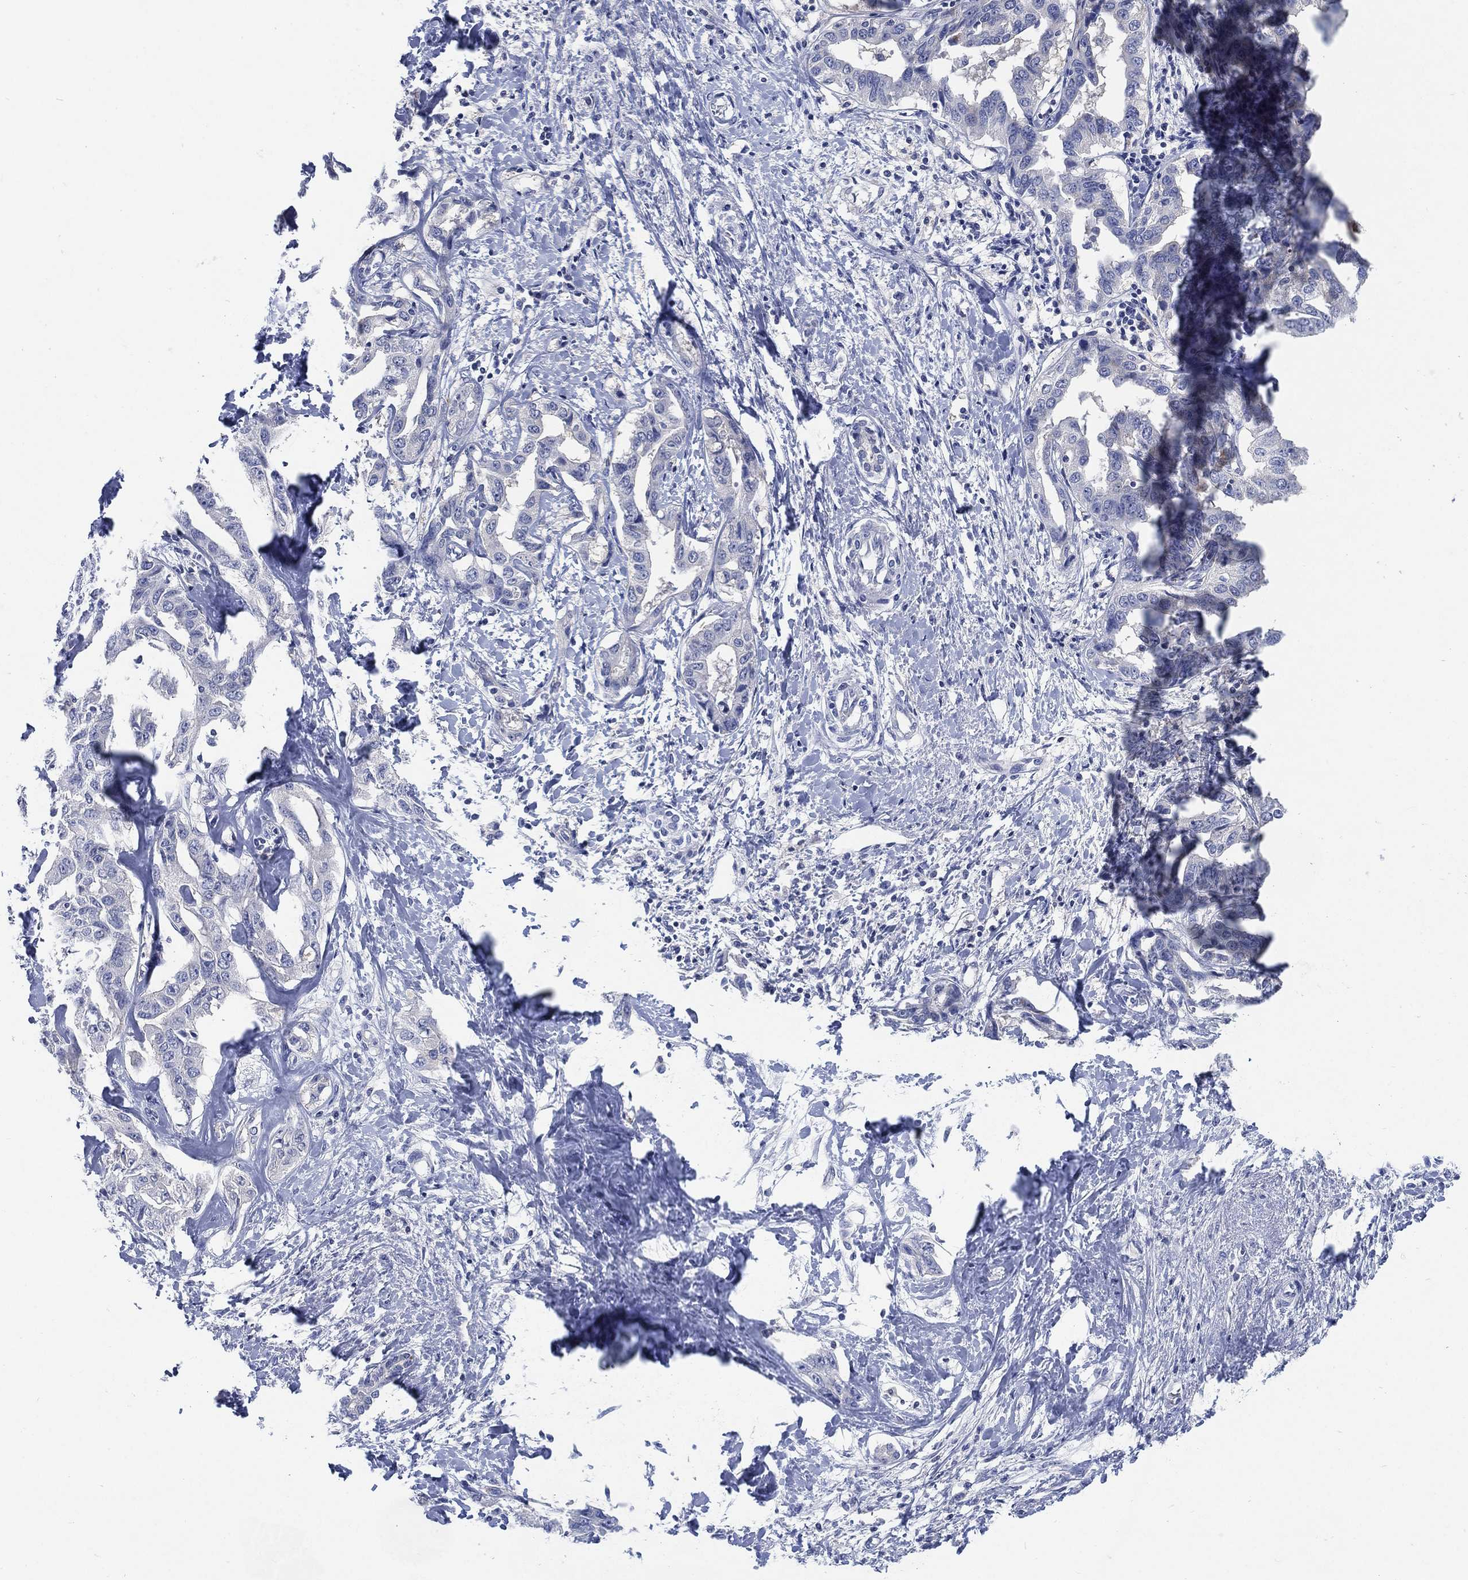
{"staining": {"intensity": "negative", "quantity": "none", "location": "none"}, "tissue": "liver cancer", "cell_type": "Tumor cells", "image_type": "cancer", "snomed": [{"axis": "morphology", "description": "Cholangiocarcinoma"}, {"axis": "topography", "description": "Liver"}], "caption": "Histopathology image shows no protein positivity in tumor cells of liver cholangiocarcinoma tissue.", "gene": "C5orf46", "patient": {"sex": "male", "age": 59}}